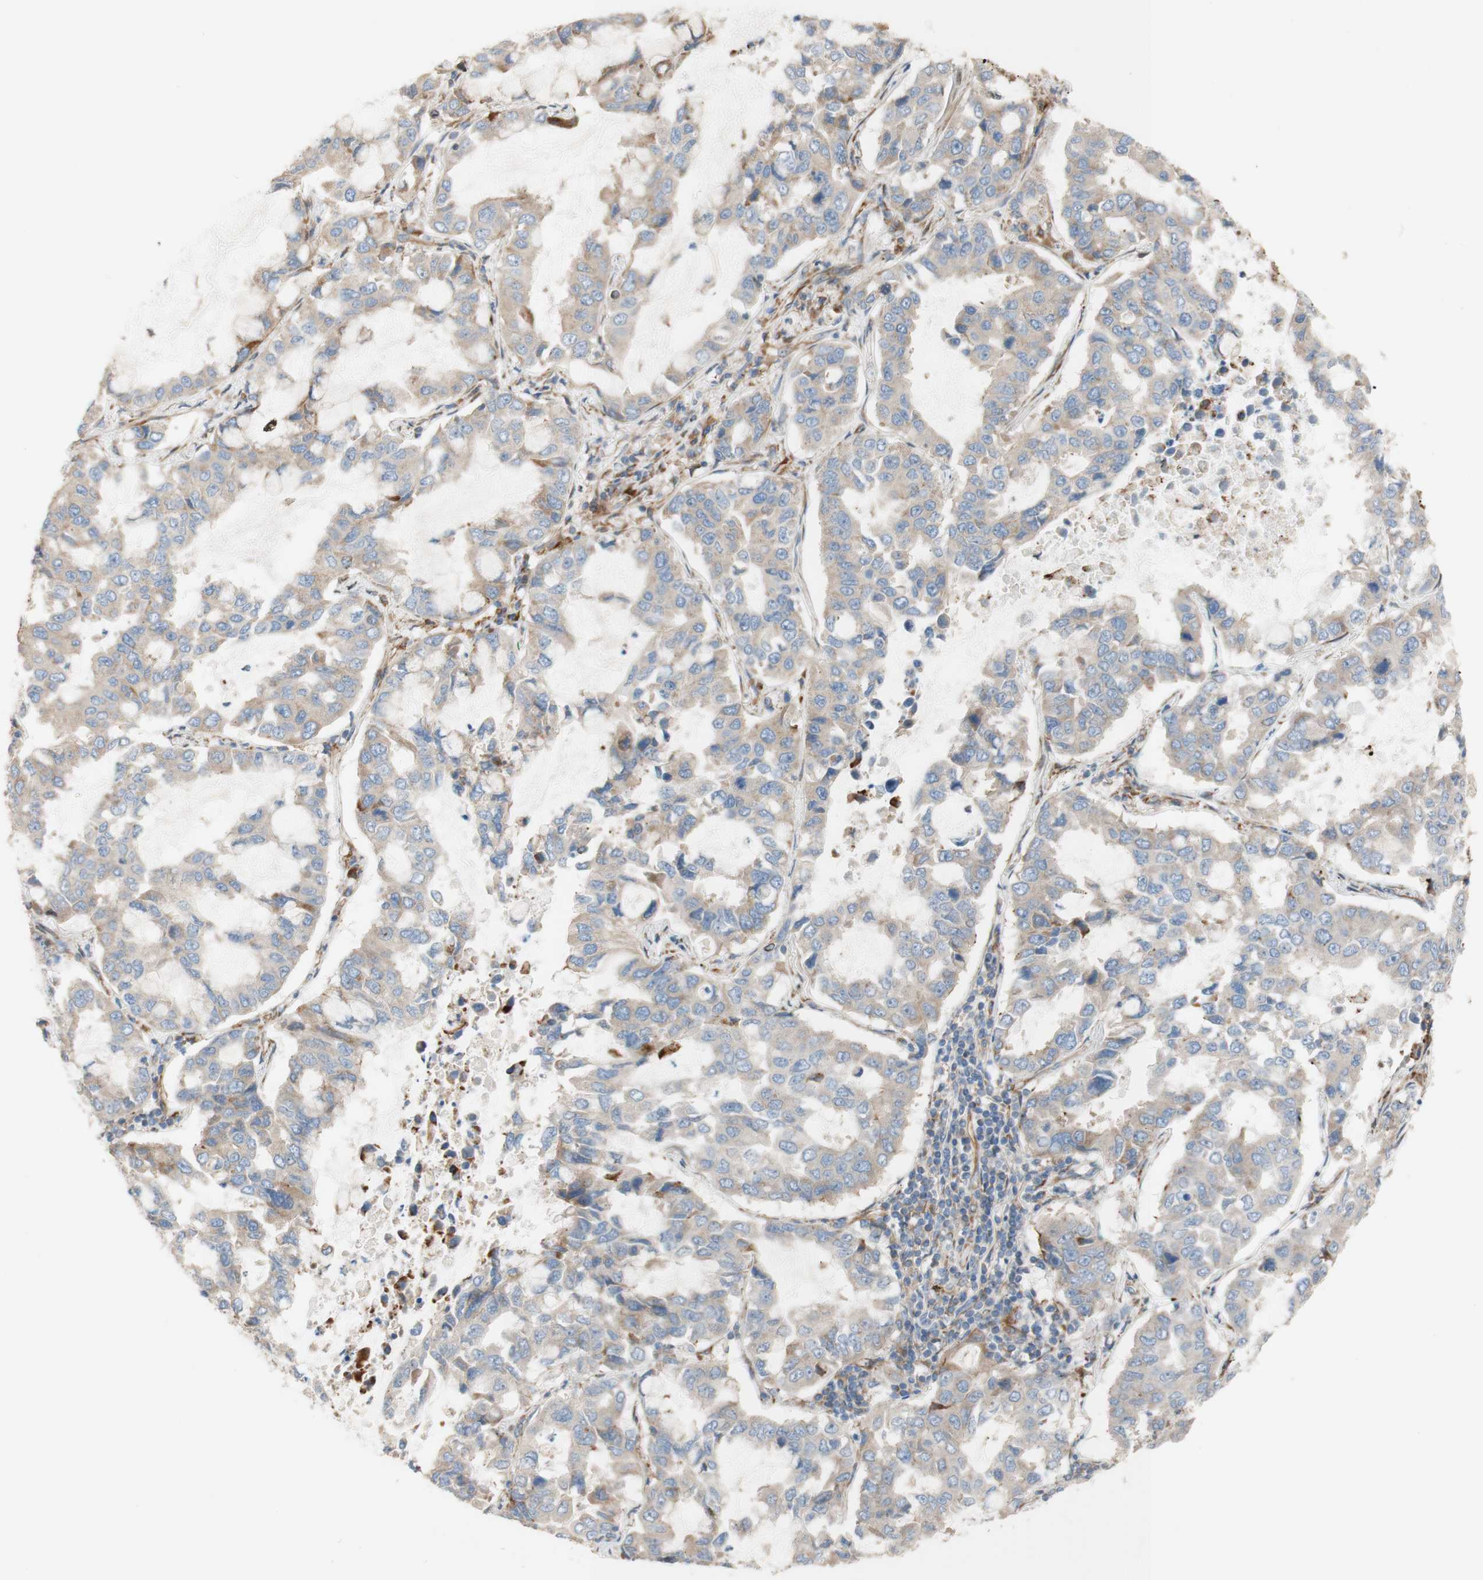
{"staining": {"intensity": "weak", "quantity": ">75%", "location": "cytoplasmic/membranous"}, "tissue": "lung cancer", "cell_type": "Tumor cells", "image_type": "cancer", "snomed": [{"axis": "morphology", "description": "Adenocarcinoma, NOS"}, {"axis": "topography", "description": "Lung"}], "caption": "Protein staining by IHC exhibits weak cytoplasmic/membranous positivity in approximately >75% of tumor cells in adenocarcinoma (lung).", "gene": "C1orf43", "patient": {"sex": "male", "age": 64}}